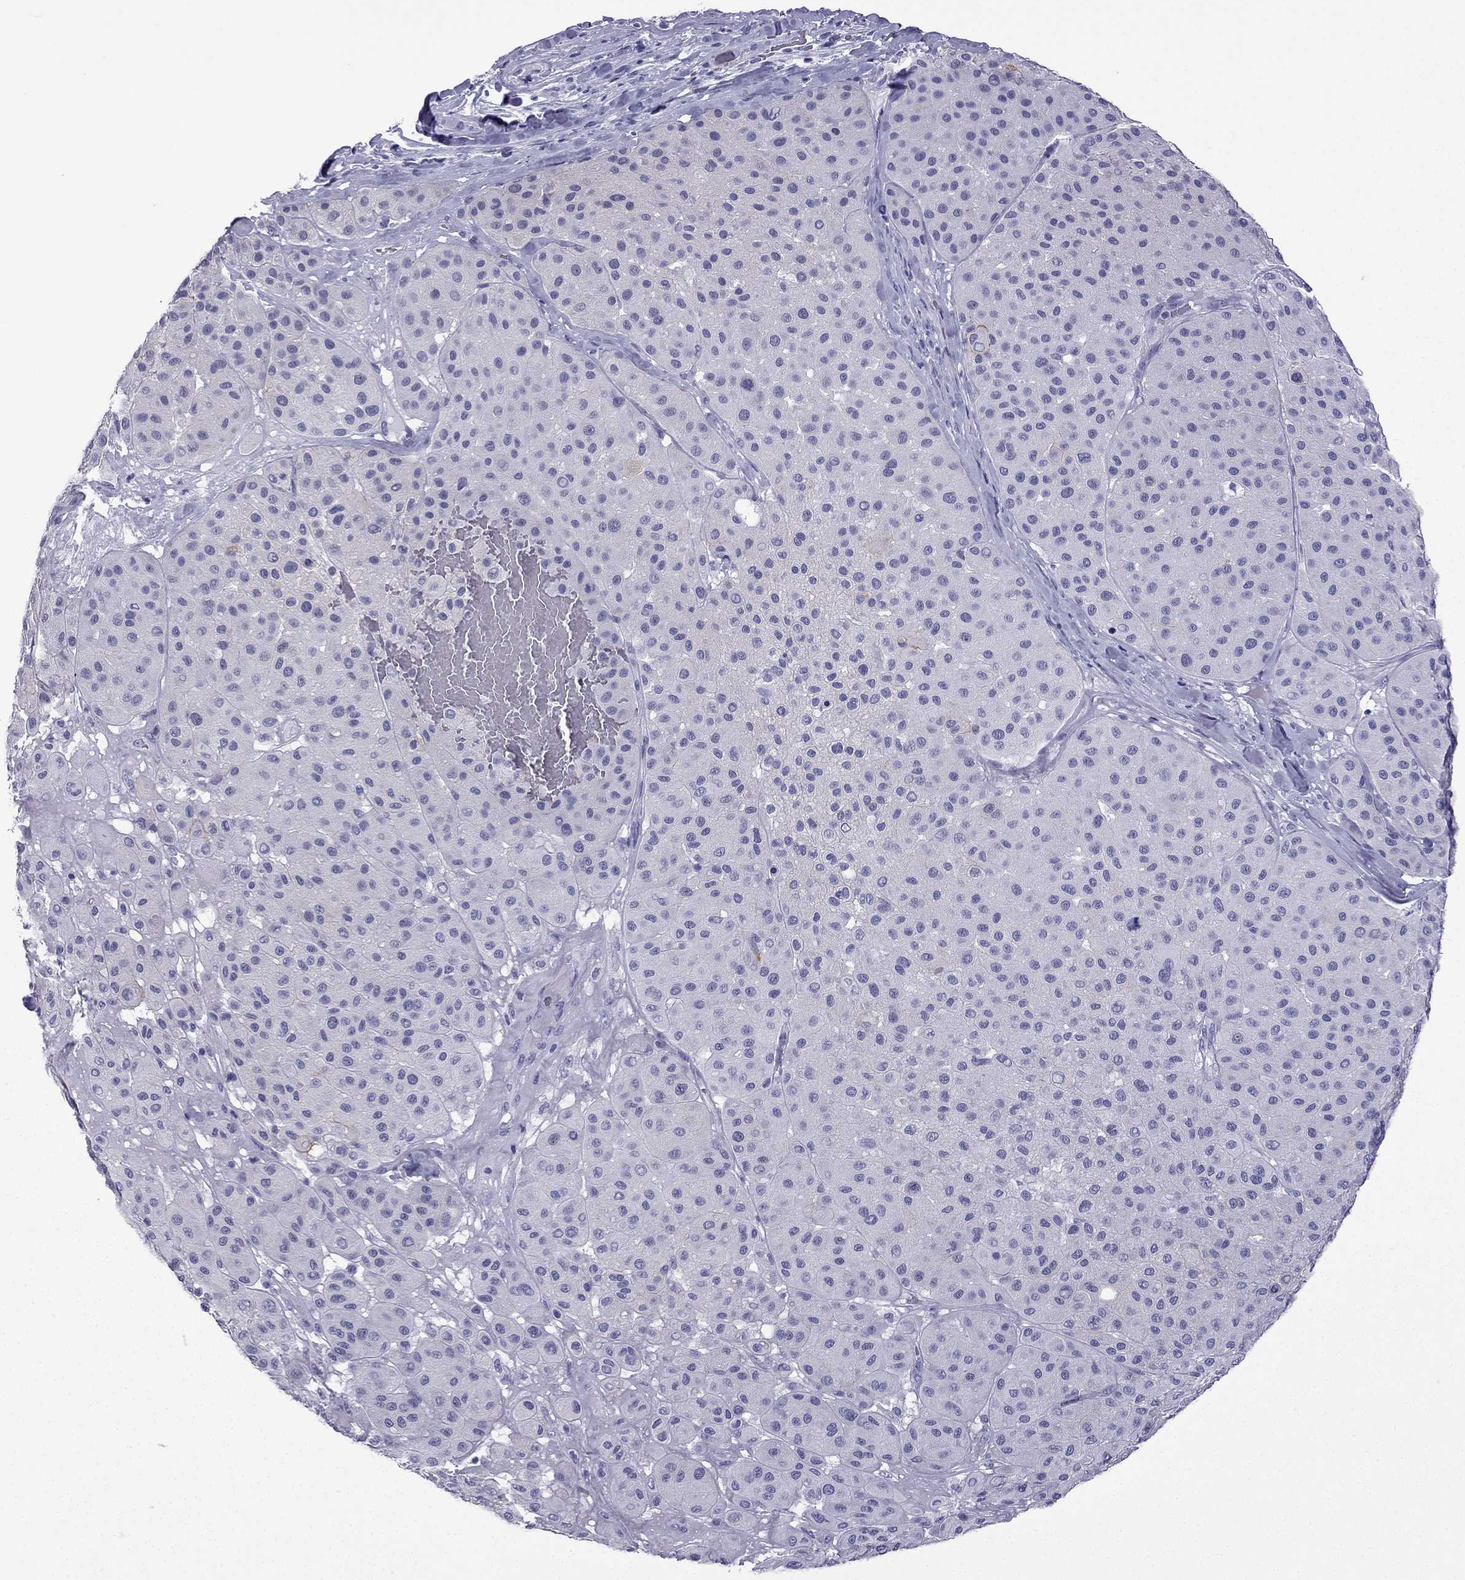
{"staining": {"intensity": "negative", "quantity": "none", "location": "none"}, "tissue": "melanoma", "cell_type": "Tumor cells", "image_type": "cancer", "snomed": [{"axis": "morphology", "description": "Malignant melanoma, Metastatic site"}, {"axis": "topography", "description": "Smooth muscle"}], "caption": "DAB (3,3'-diaminobenzidine) immunohistochemical staining of human melanoma demonstrates no significant positivity in tumor cells. The staining was performed using DAB (3,3'-diaminobenzidine) to visualize the protein expression in brown, while the nuclei were stained in blue with hematoxylin (Magnification: 20x).", "gene": "GJA8", "patient": {"sex": "male", "age": 41}}